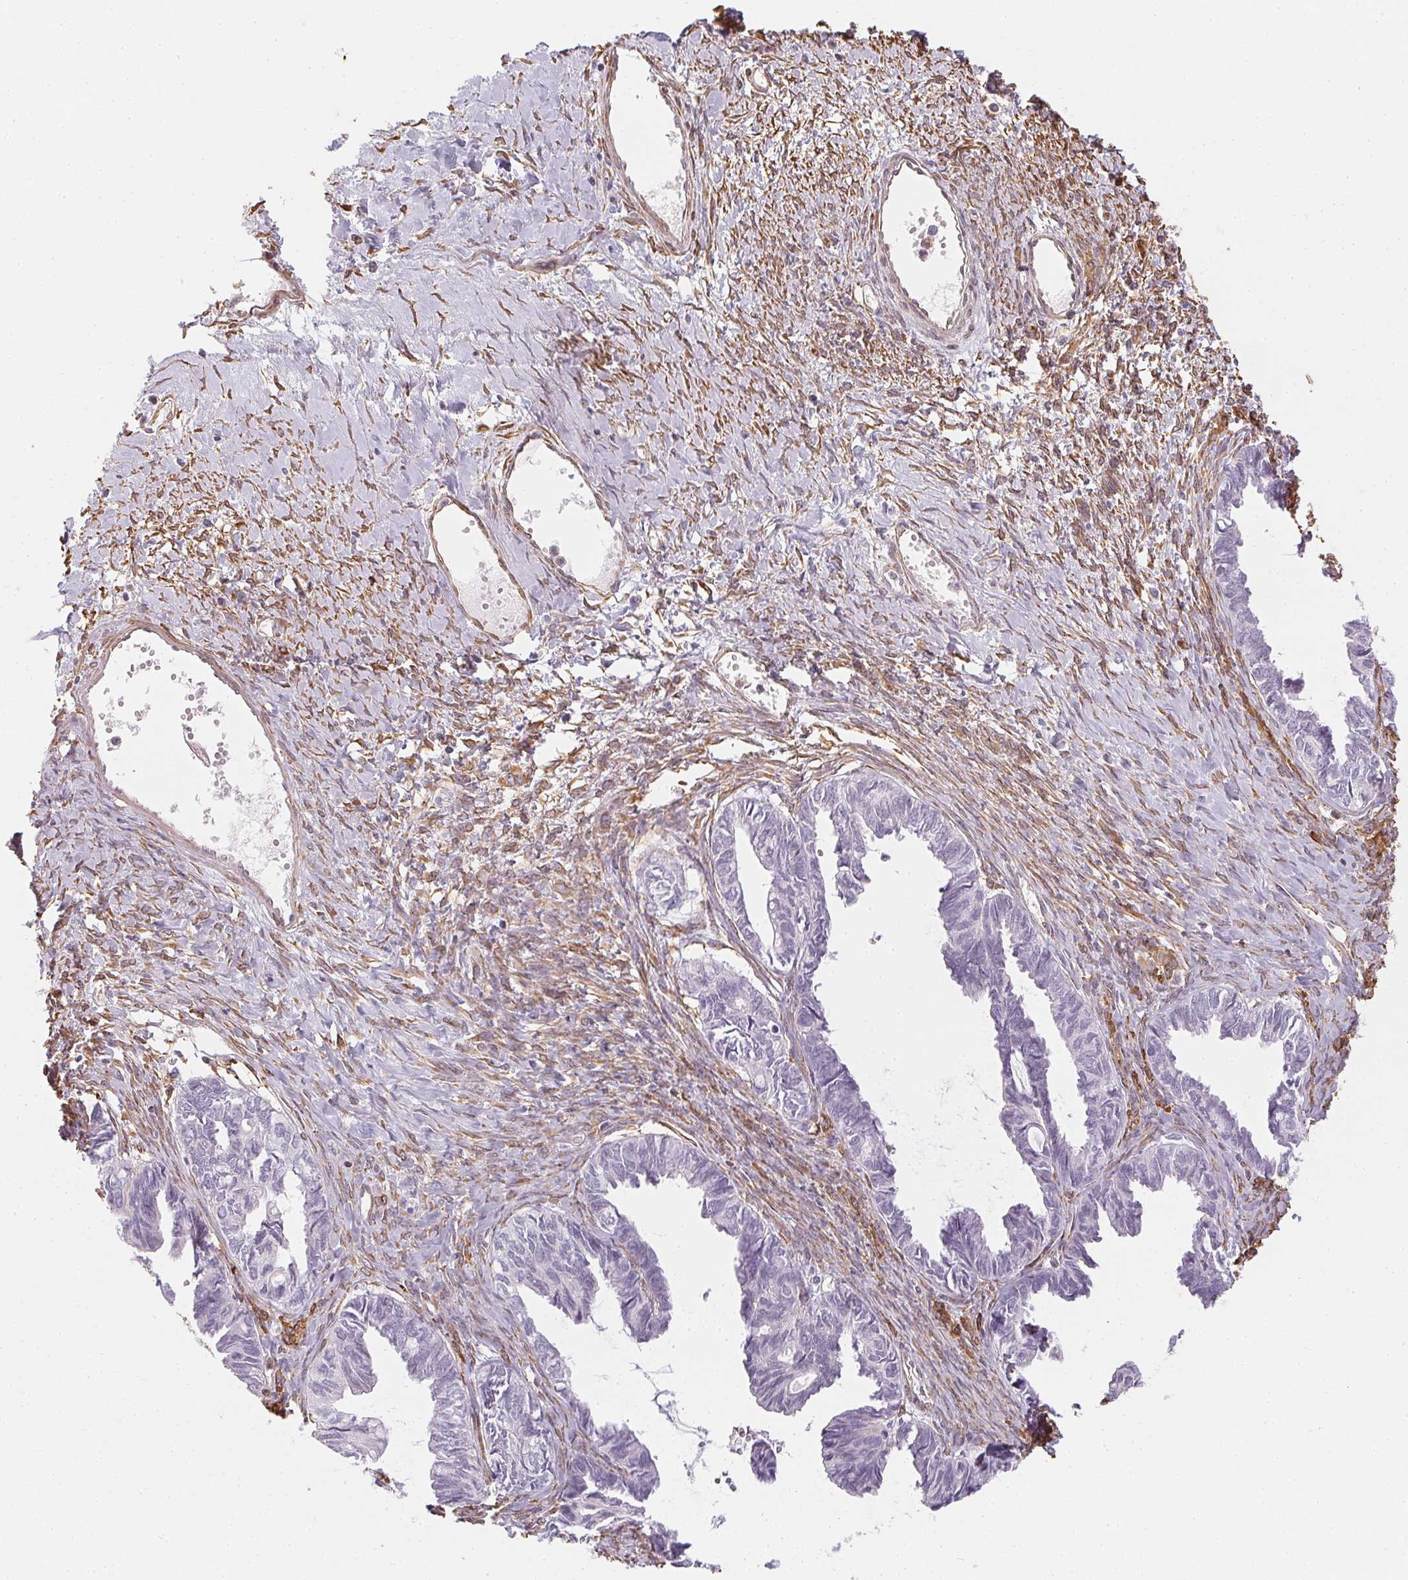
{"staining": {"intensity": "negative", "quantity": "none", "location": "none"}, "tissue": "ovarian cancer", "cell_type": "Tumor cells", "image_type": "cancer", "snomed": [{"axis": "morphology", "description": "Cystadenocarcinoma, mucinous, NOS"}, {"axis": "topography", "description": "Ovary"}], "caption": "High power microscopy photomicrograph of an immunohistochemistry micrograph of mucinous cystadenocarcinoma (ovarian), revealing no significant positivity in tumor cells.", "gene": "RSBN1", "patient": {"sex": "female", "age": 61}}